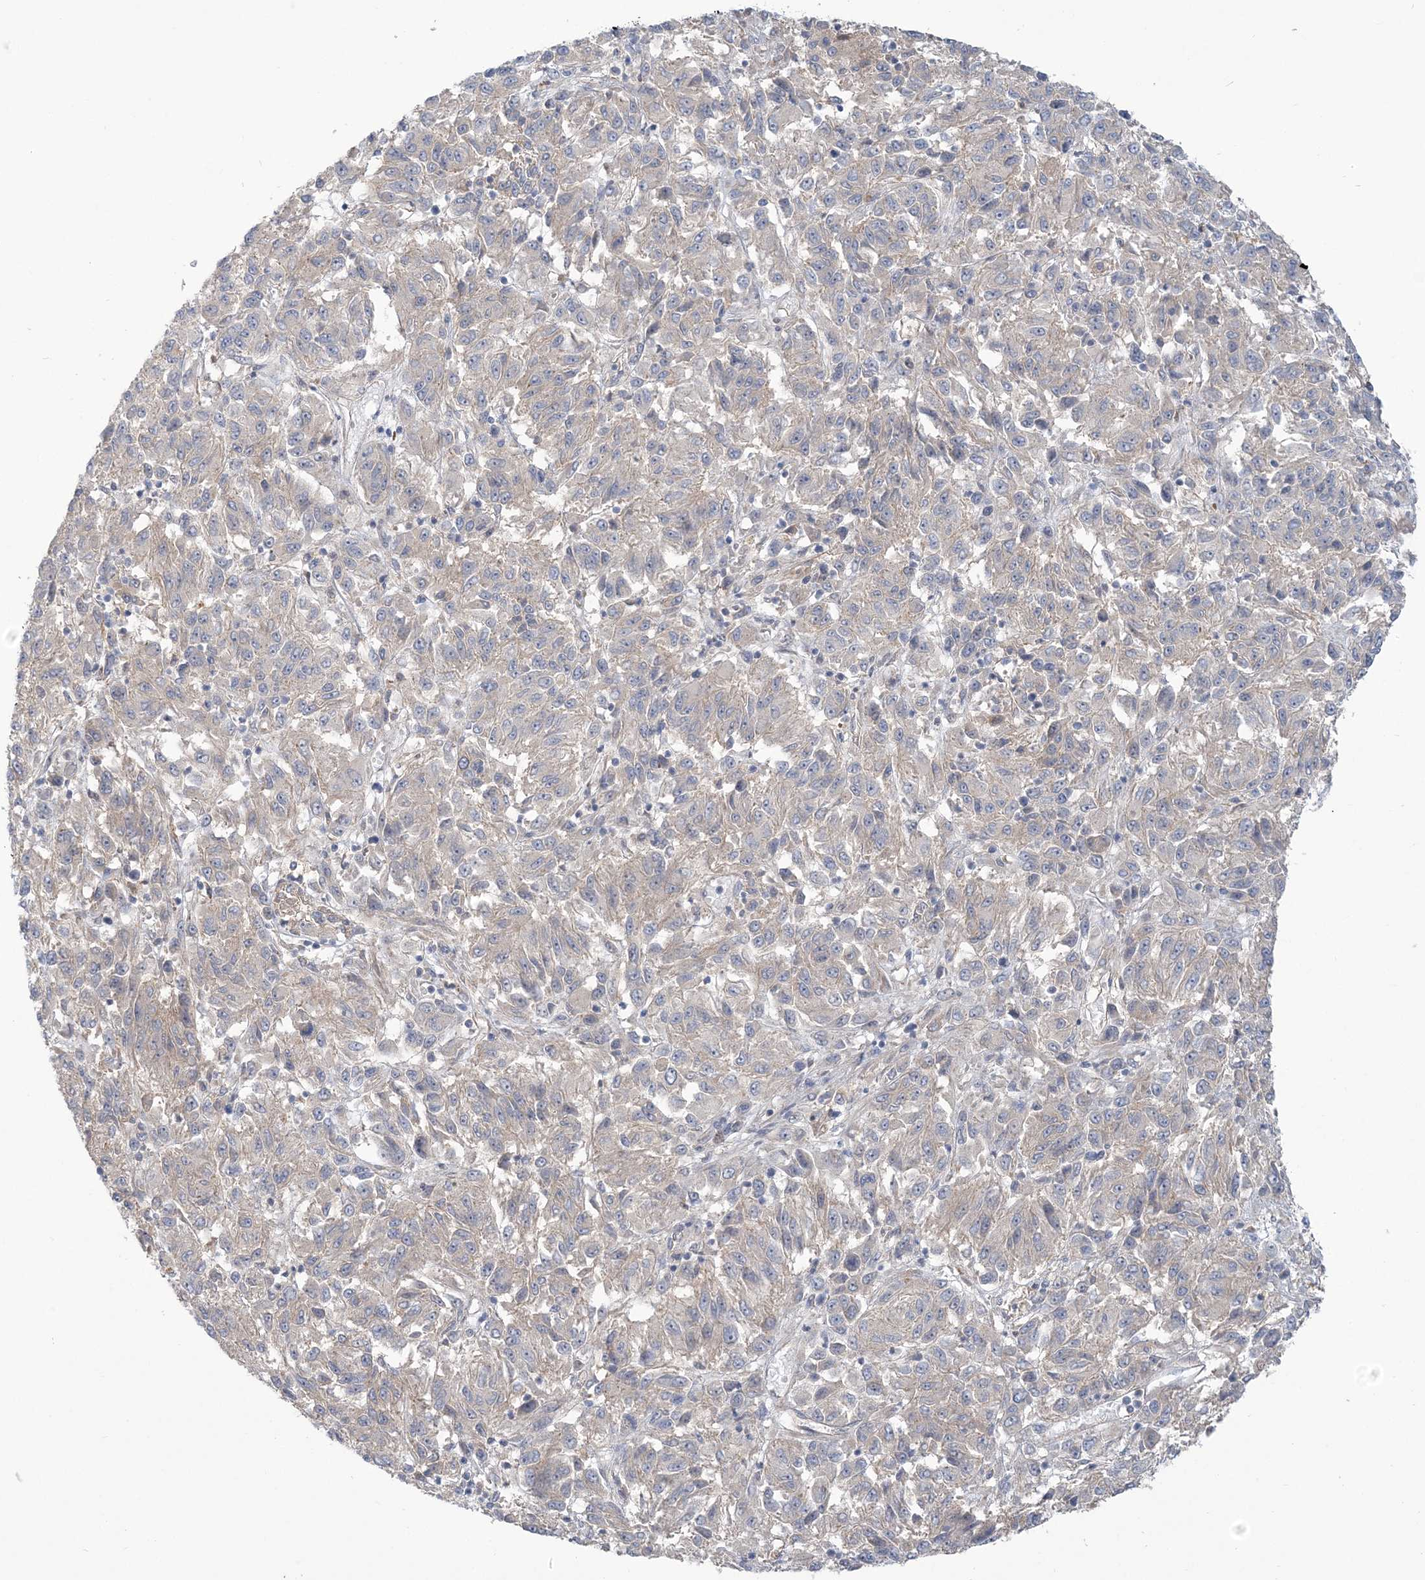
{"staining": {"intensity": "negative", "quantity": "none", "location": "none"}, "tissue": "melanoma", "cell_type": "Tumor cells", "image_type": "cancer", "snomed": [{"axis": "morphology", "description": "Malignant melanoma, Metastatic site"}, {"axis": "topography", "description": "Lung"}], "caption": "Immunohistochemistry (IHC) micrograph of neoplastic tissue: melanoma stained with DAB exhibits no significant protein positivity in tumor cells.", "gene": "RAI14", "patient": {"sex": "male", "age": 64}}